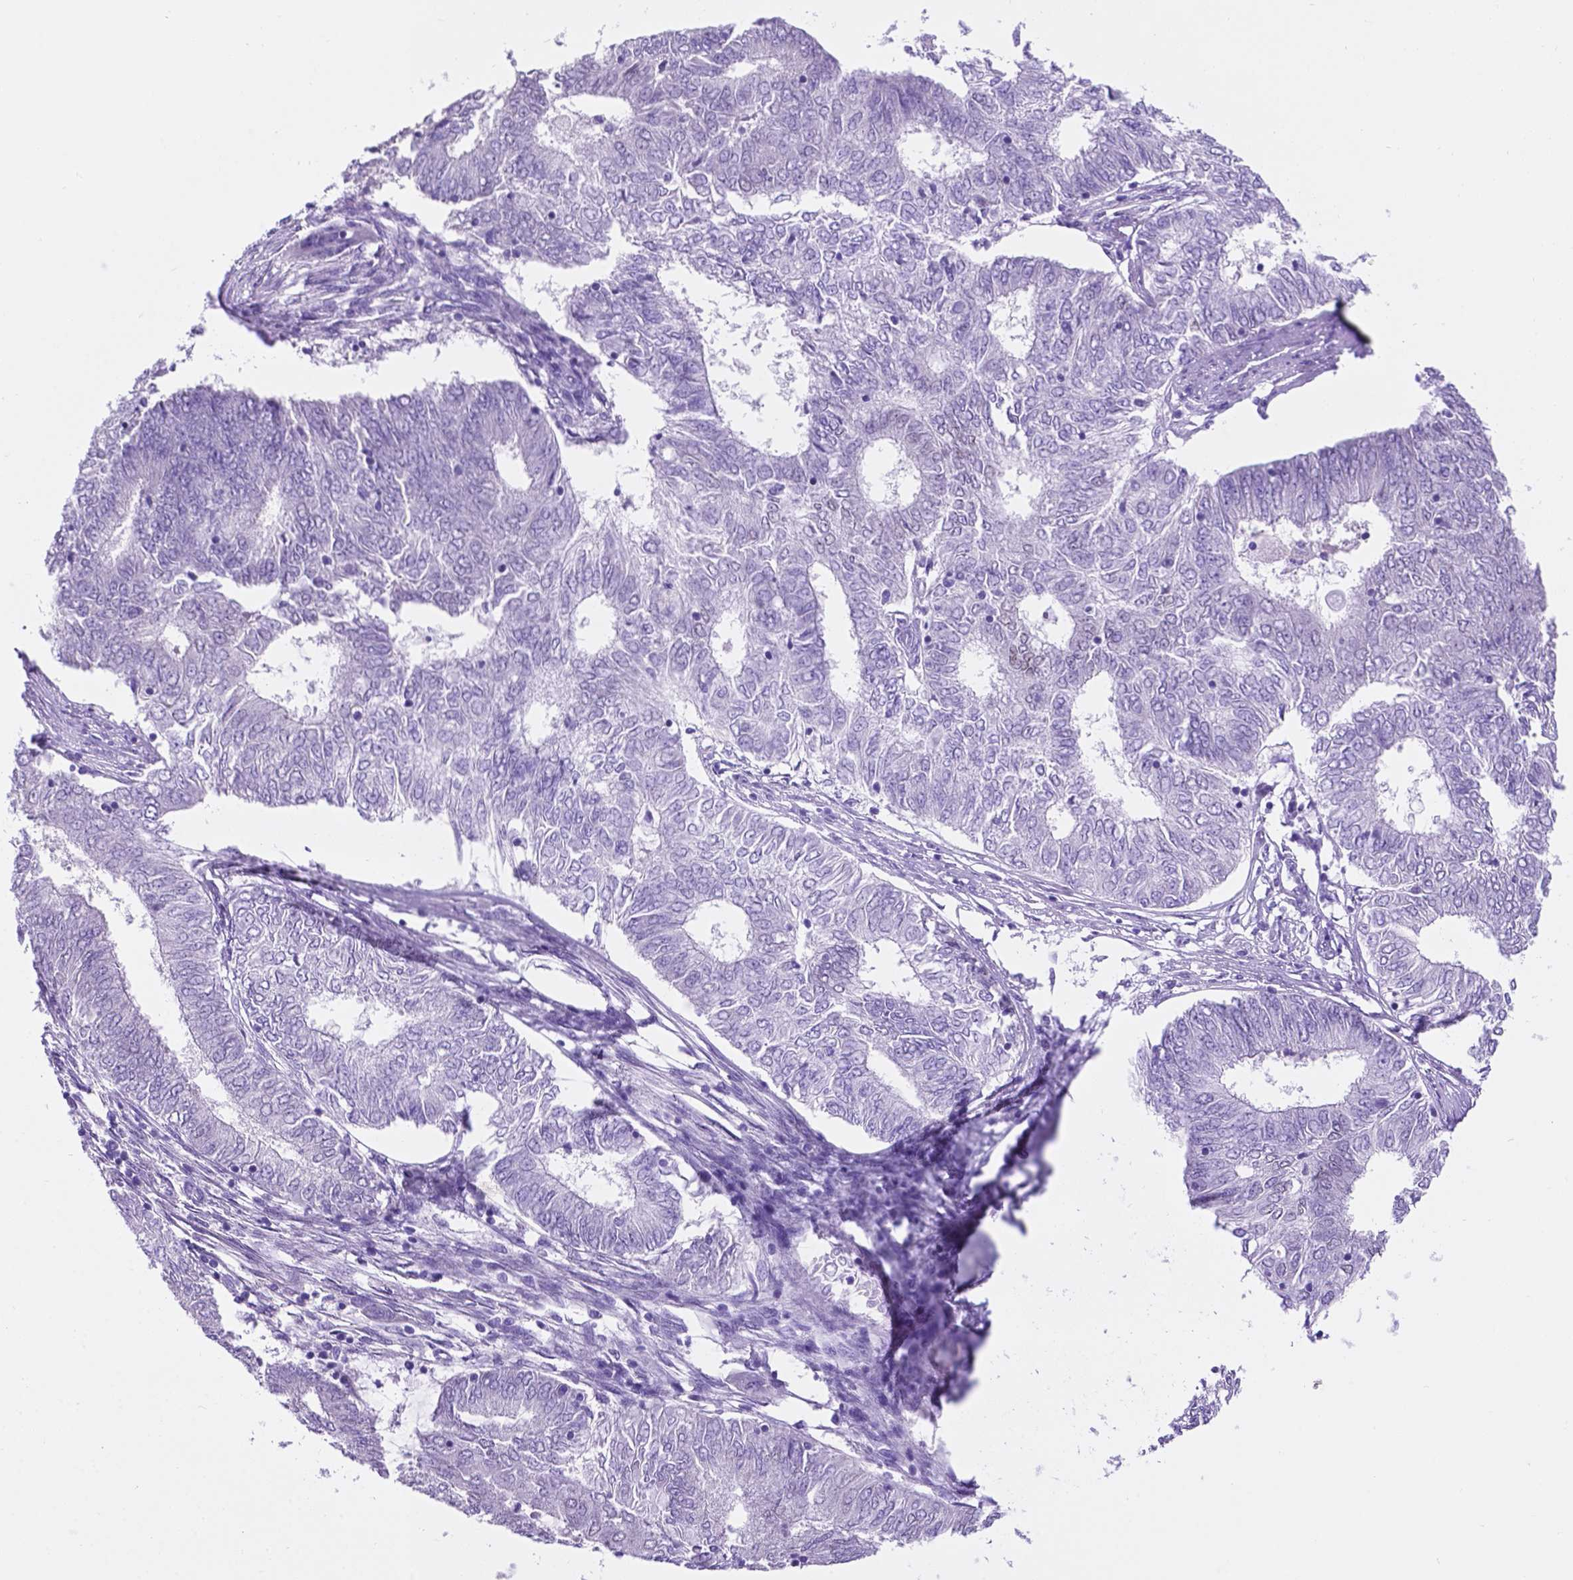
{"staining": {"intensity": "negative", "quantity": "none", "location": "none"}, "tissue": "endometrial cancer", "cell_type": "Tumor cells", "image_type": "cancer", "snomed": [{"axis": "morphology", "description": "Adenocarcinoma, NOS"}, {"axis": "topography", "description": "Endometrium"}], "caption": "IHC image of human endometrial cancer (adenocarcinoma) stained for a protein (brown), which shows no positivity in tumor cells.", "gene": "TMEM210", "patient": {"sex": "female", "age": 62}}